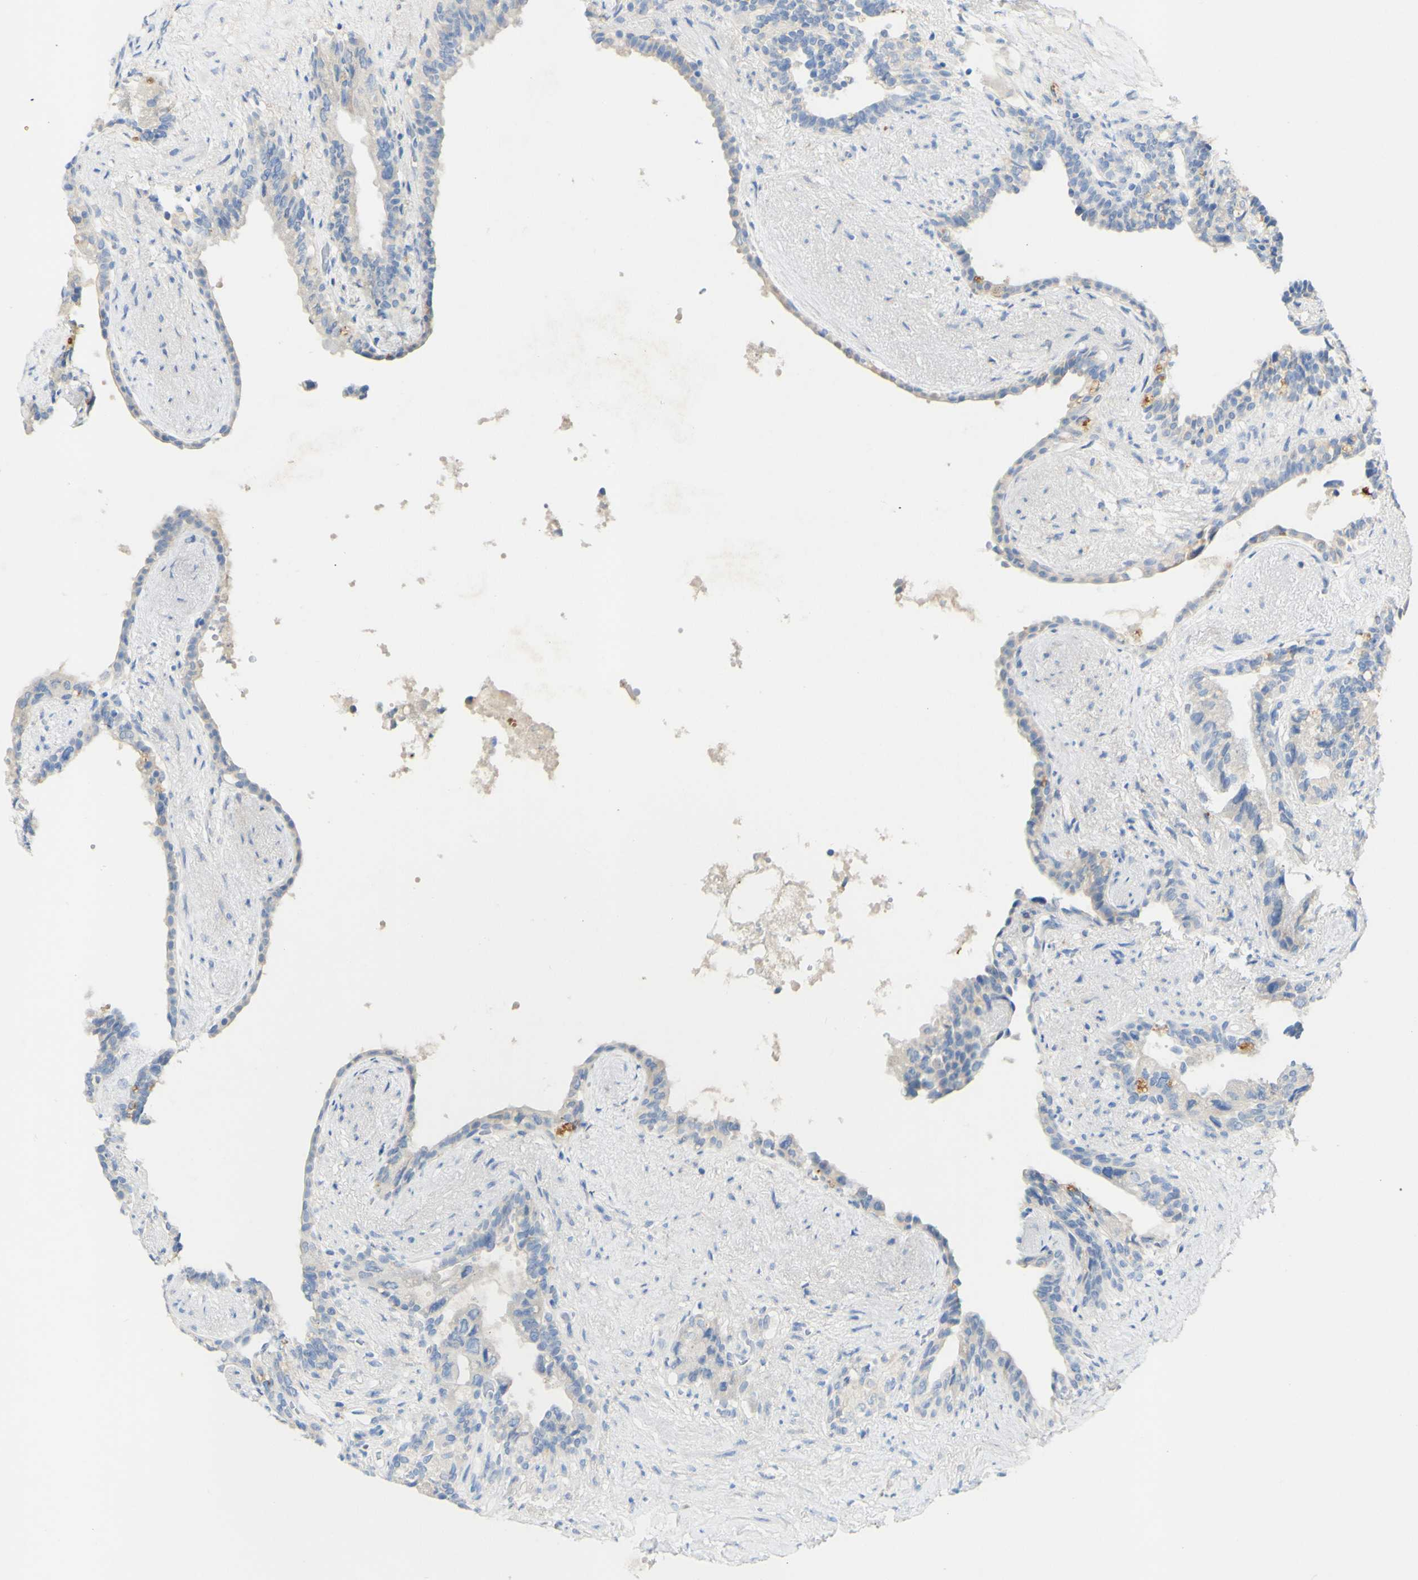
{"staining": {"intensity": "weak", "quantity": "<25%", "location": "cytoplasmic/membranous"}, "tissue": "seminal vesicle", "cell_type": "Glandular cells", "image_type": "normal", "snomed": [{"axis": "morphology", "description": "Normal tissue, NOS"}, {"axis": "topography", "description": "Seminal veicle"}], "caption": "Protein analysis of benign seminal vesicle exhibits no significant expression in glandular cells.", "gene": "FGF4", "patient": {"sex": "male", "age": 63}}